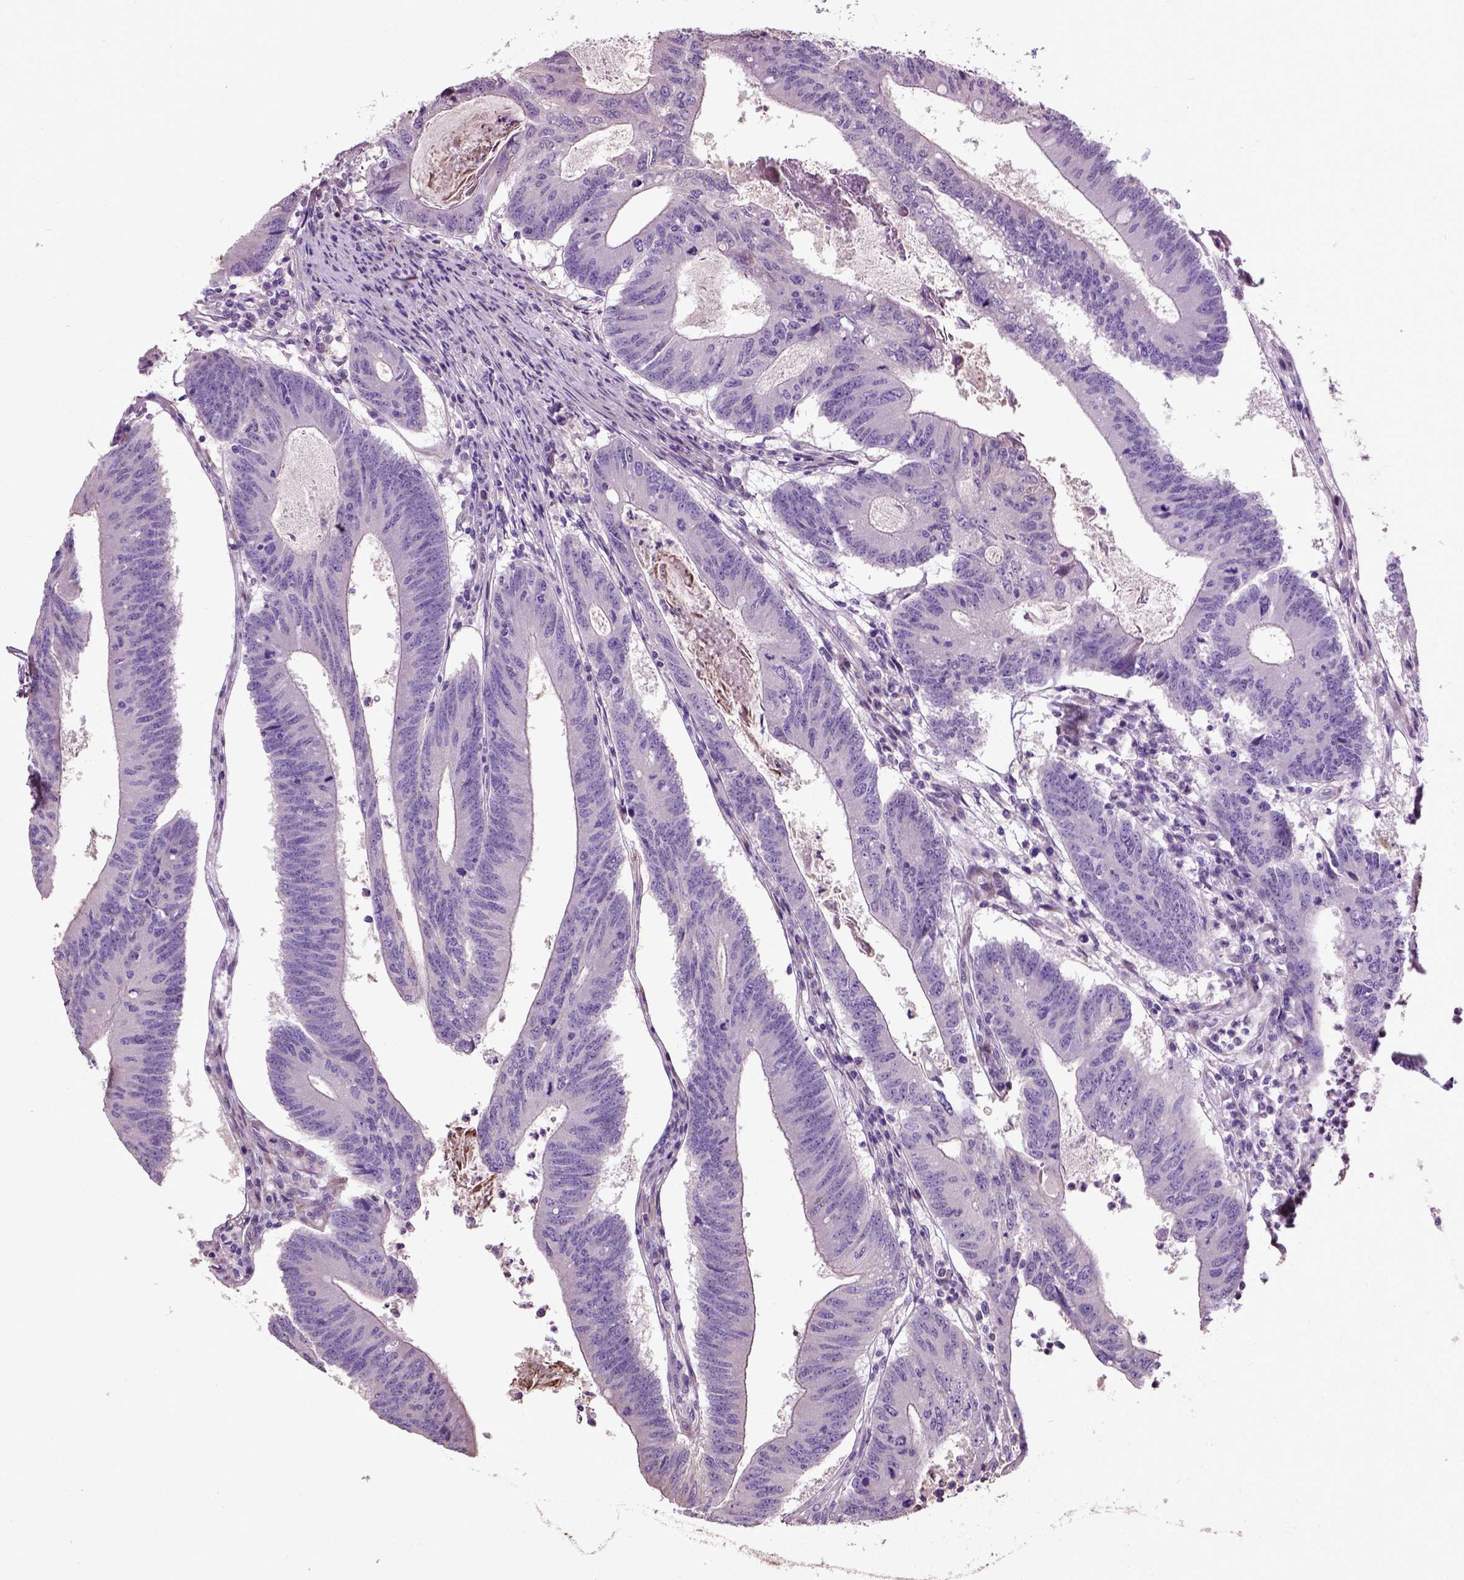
{"staining": {"intensity": "negative", "quantity": "none", "location": "none"}, "tissue": "colorectal cancer", "cell_type": "Tumor cells", "image_type": "cancer", "snomed": [{"axis": "morphology", "description": "Adenocarcinoma, NOS"}, {"axis": "topography", "description": "Colon"}], "caption": "This is a image of immunohistochemistry (IHC) staining of colorectal adenocarcinoma, which shows no positivity in tumor cells.", "gene": "PKP3", "patient": {"sex": "female", "age": 70}}